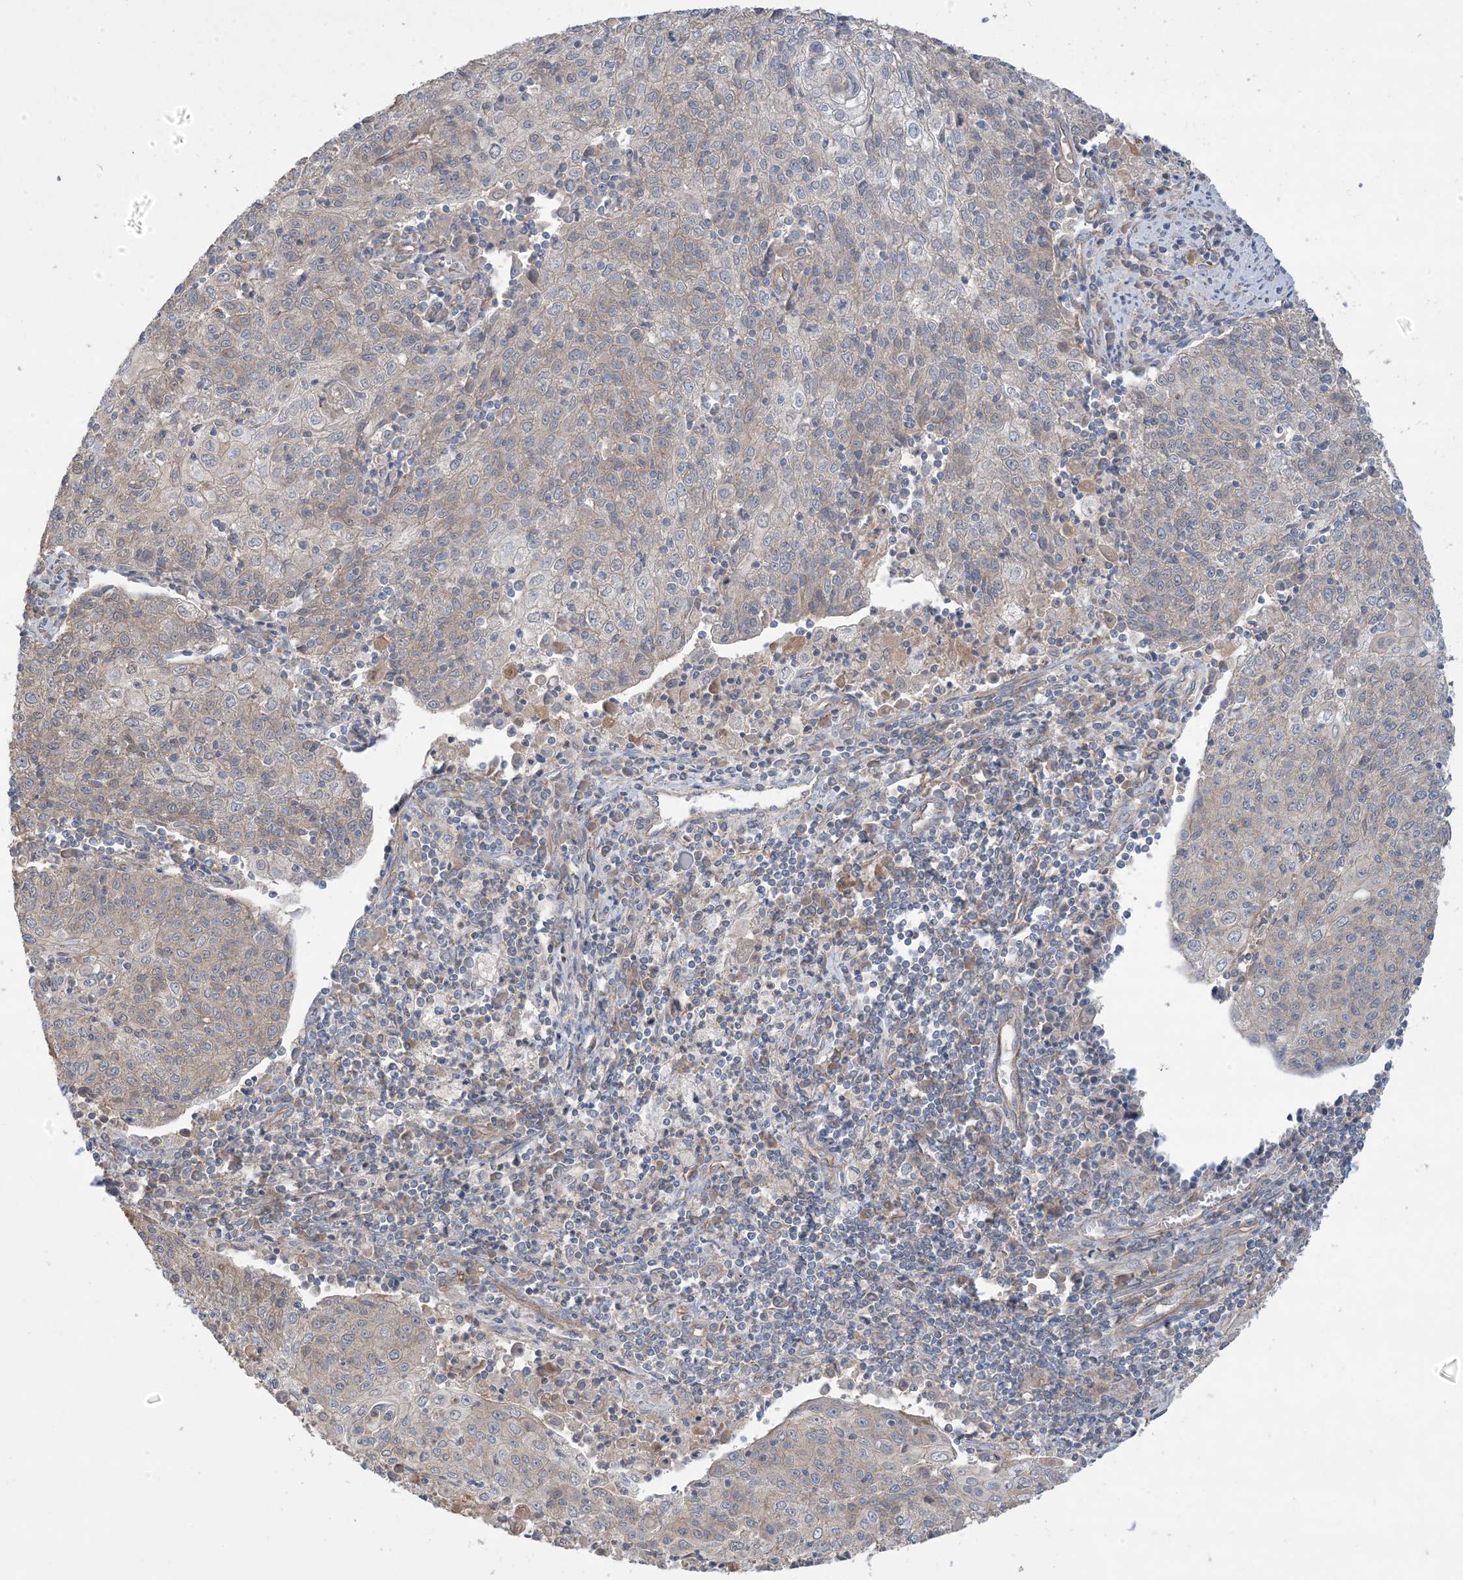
{"staining": {"intensity": "weak", "quantity": "<25%", "location": "cytoplasmic/membranous"}, "tissue": "cervical cancer", "cell_type": "Tumor cells", "image_type": "cancer", "snomed": [{"axis": "morphology", "description": "Squamous cell carcinoma, NOS"}, {"axis": "topography", "description": "Cervix"}], "caption": "The photomicrograph displays no staining of tumor cells in cervical squamous cell carcinoma.", "gene": "CCNY", "patient": {"sex": "female", "age": 48}}